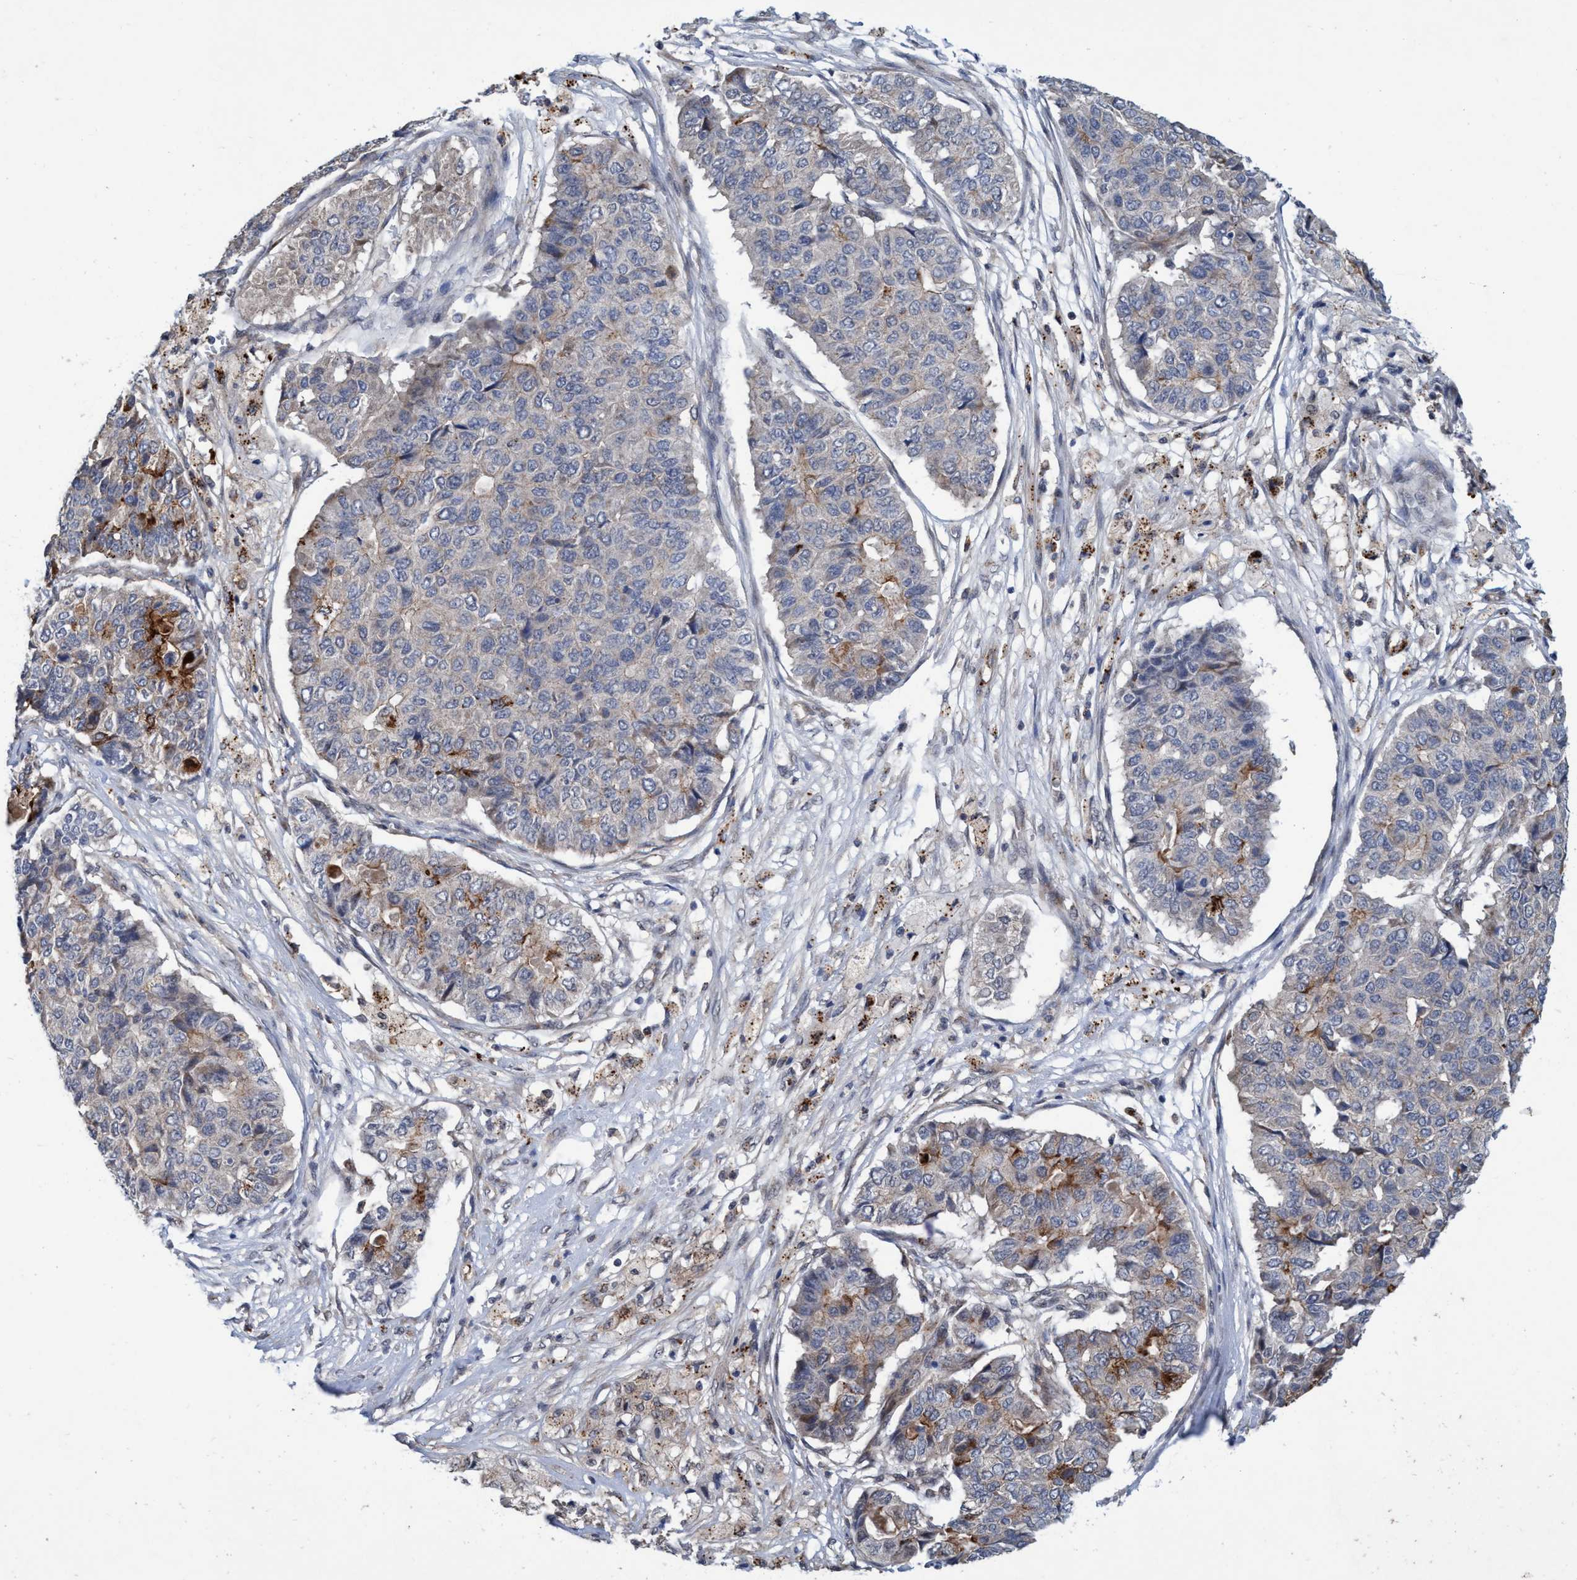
{"staining": {"intensity": "moderate", "quantity": "<25%", "location": "cytoplasmic/membranous"}, "tissue": "pancreatic cancer", "cell_type": "Tumor cells", "image_type": "cancer", "snomed": [{"axis": "morphology", "description": "Adenocarcinoma, NOS"}, {"axis": "topography", "description": "Pancreas"}], "caption": "This image reveals immunohistochemistry (IHC) staining of human pancreatic cancer (adenocarcinoma), with low moderate cytoplasmic/membranous expression in about <25% of tumor cells.", "gene": "TRIM65", "patient": {"sex": "male", "age": 50}}